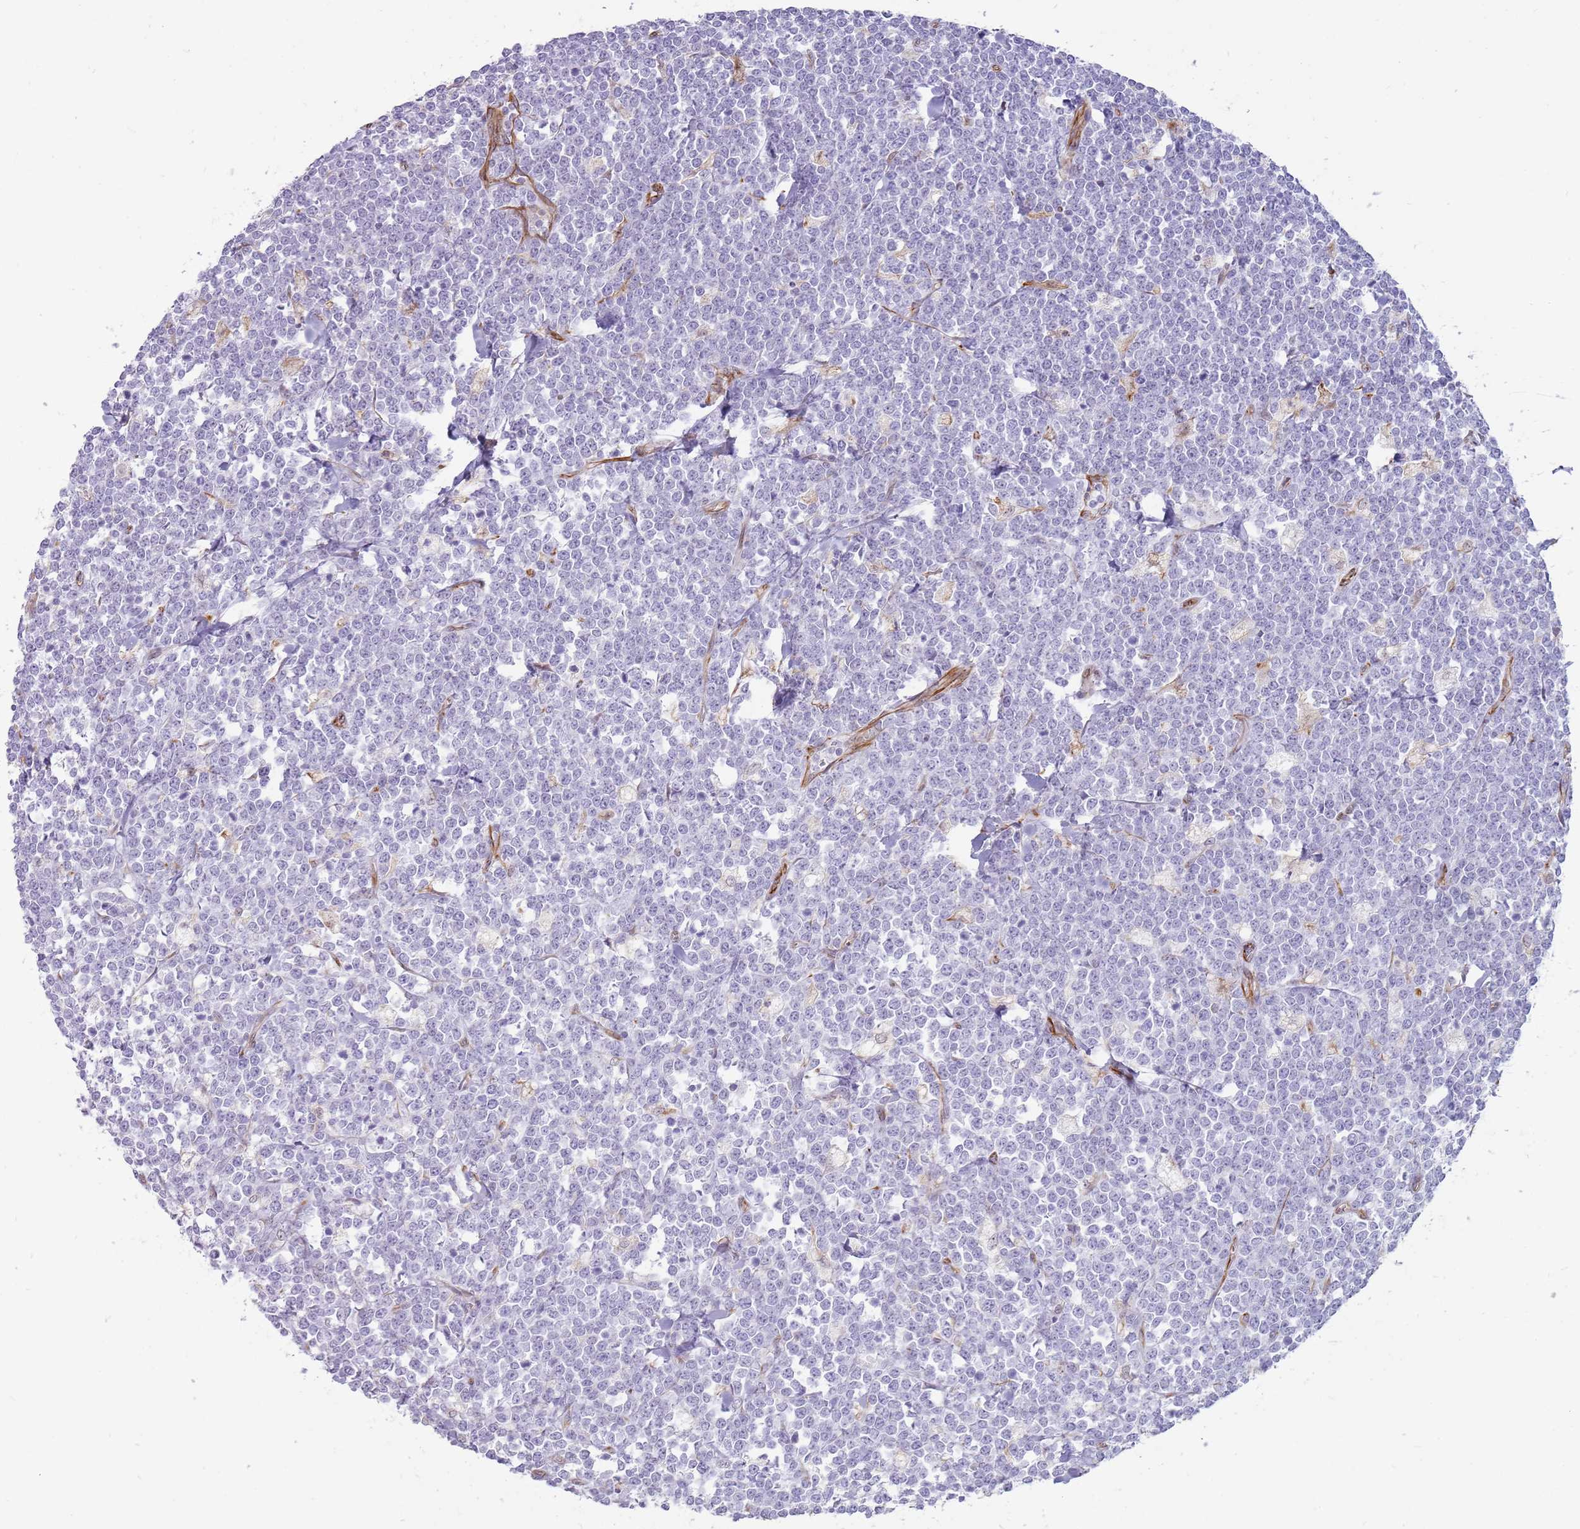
{"staining": {"intensity": "negative", "quantity": "none", "location": "none"}, "tissue": "lymphoma", "cell_type": "Tumor cells", "image_type": "cancer", "snomed": [{"axis": "morphology", "description": "Malignant lymphoma, non-Hodgkin's type, High grade"}, {"axis": "topography", "description": "Small intestine"}], "caption": "This is an immunohistochemistry (IHC) image of lymphoma. There is no positivity in tumor cells.", "gene": "NBPF3", "patient": {"sex": "male", "age": 8}}